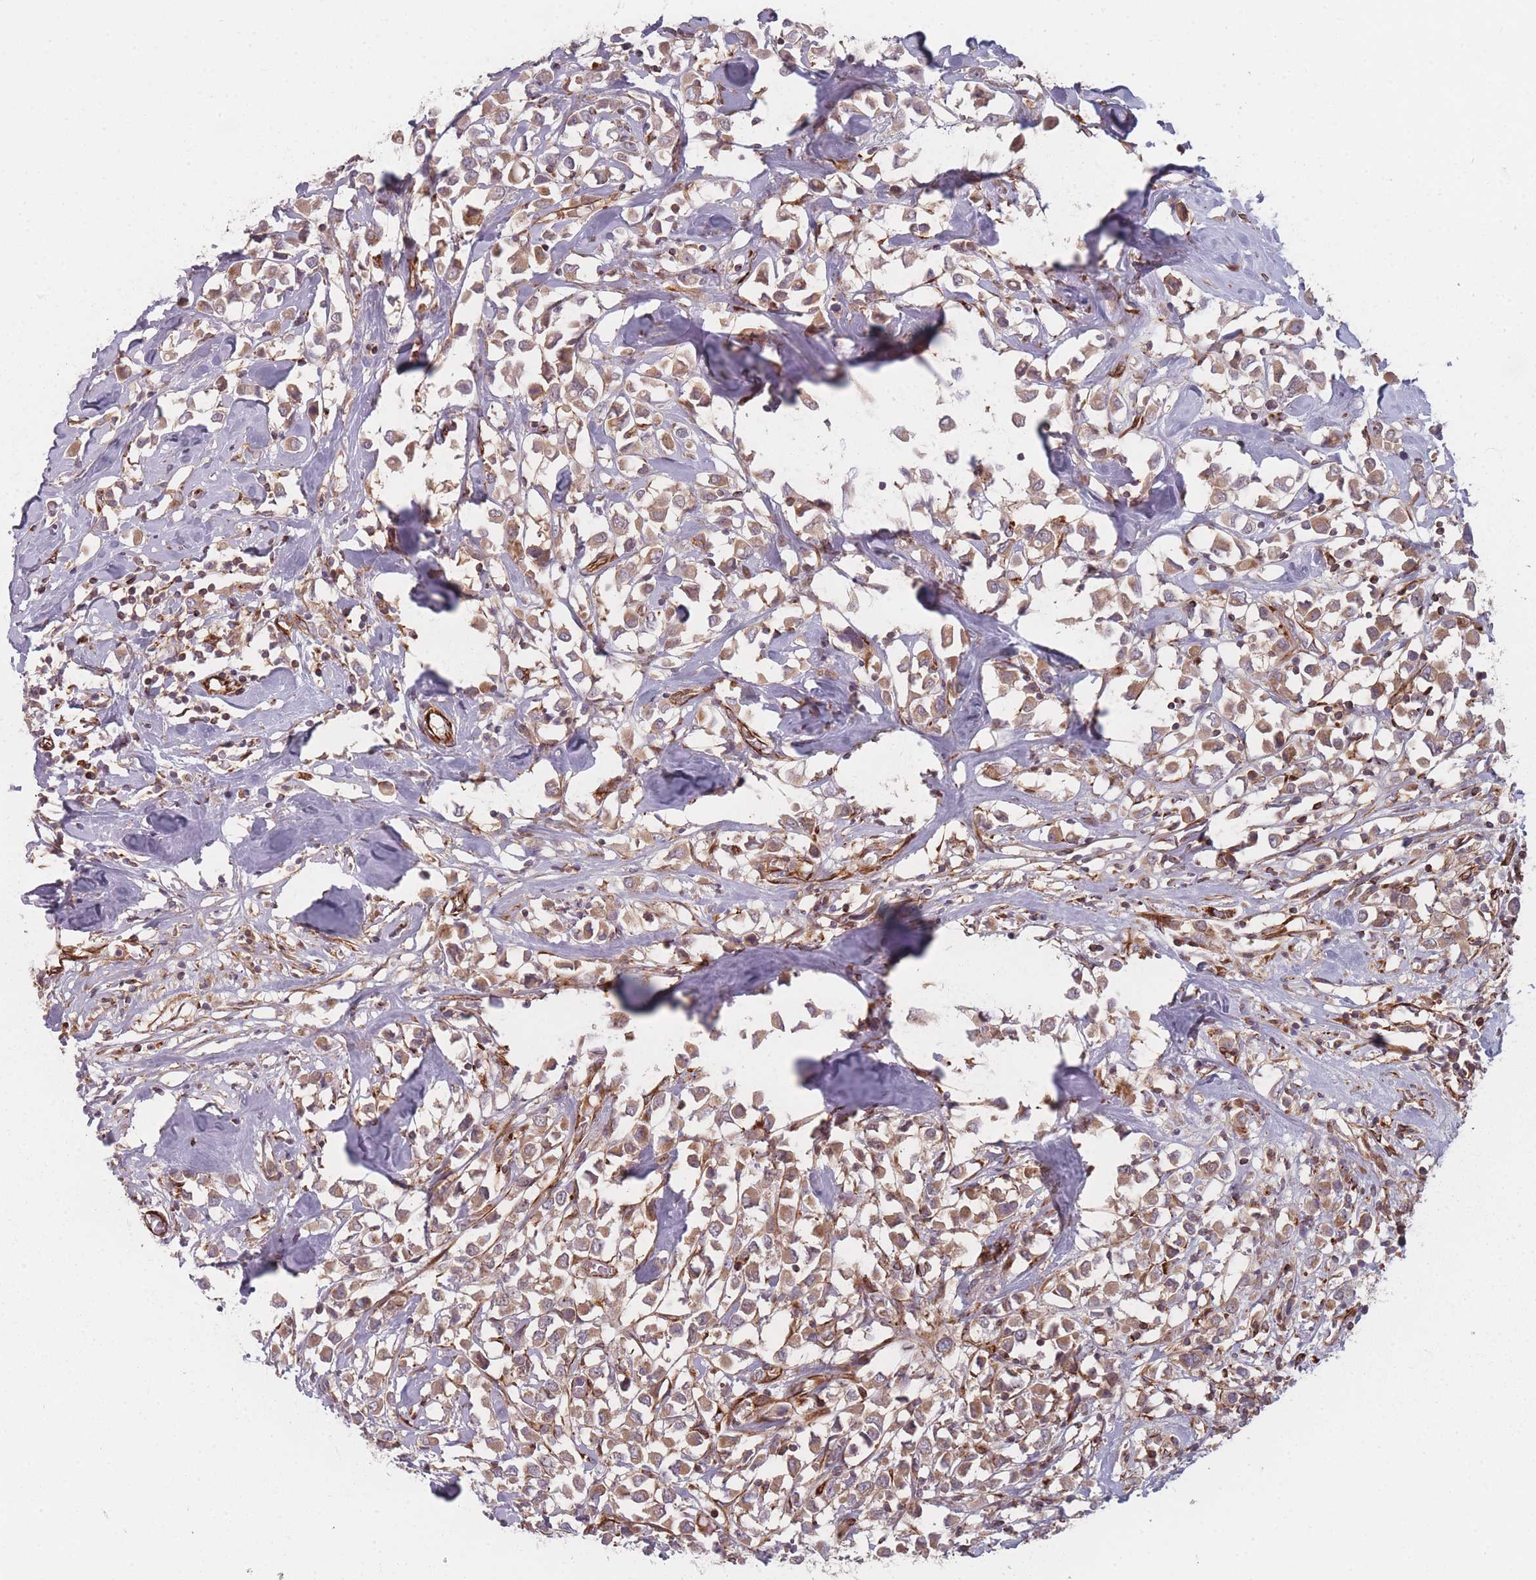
{"staining": {"intensity": "moderate", "quantity": ">75%", "location": "cytoplasmic/membranous"}, "tissue": "breast cancer", "cell_type": "Tumor cells", "image_type": "cancer", "snomed": [{"axis": "morphology", "description": "Duct carcinoma"}, {"axis": "topography", "description": "Breast"}], "caption": "Invasive ductal carcinoma (breast) stained with DAB IHC shows medium levels of moderate cytoplasmic/membranous positivity in approximately >75% of tumor cells.", "gene": "EEF1AKMT2", "patient": {"sex": "female", "age": 61}}